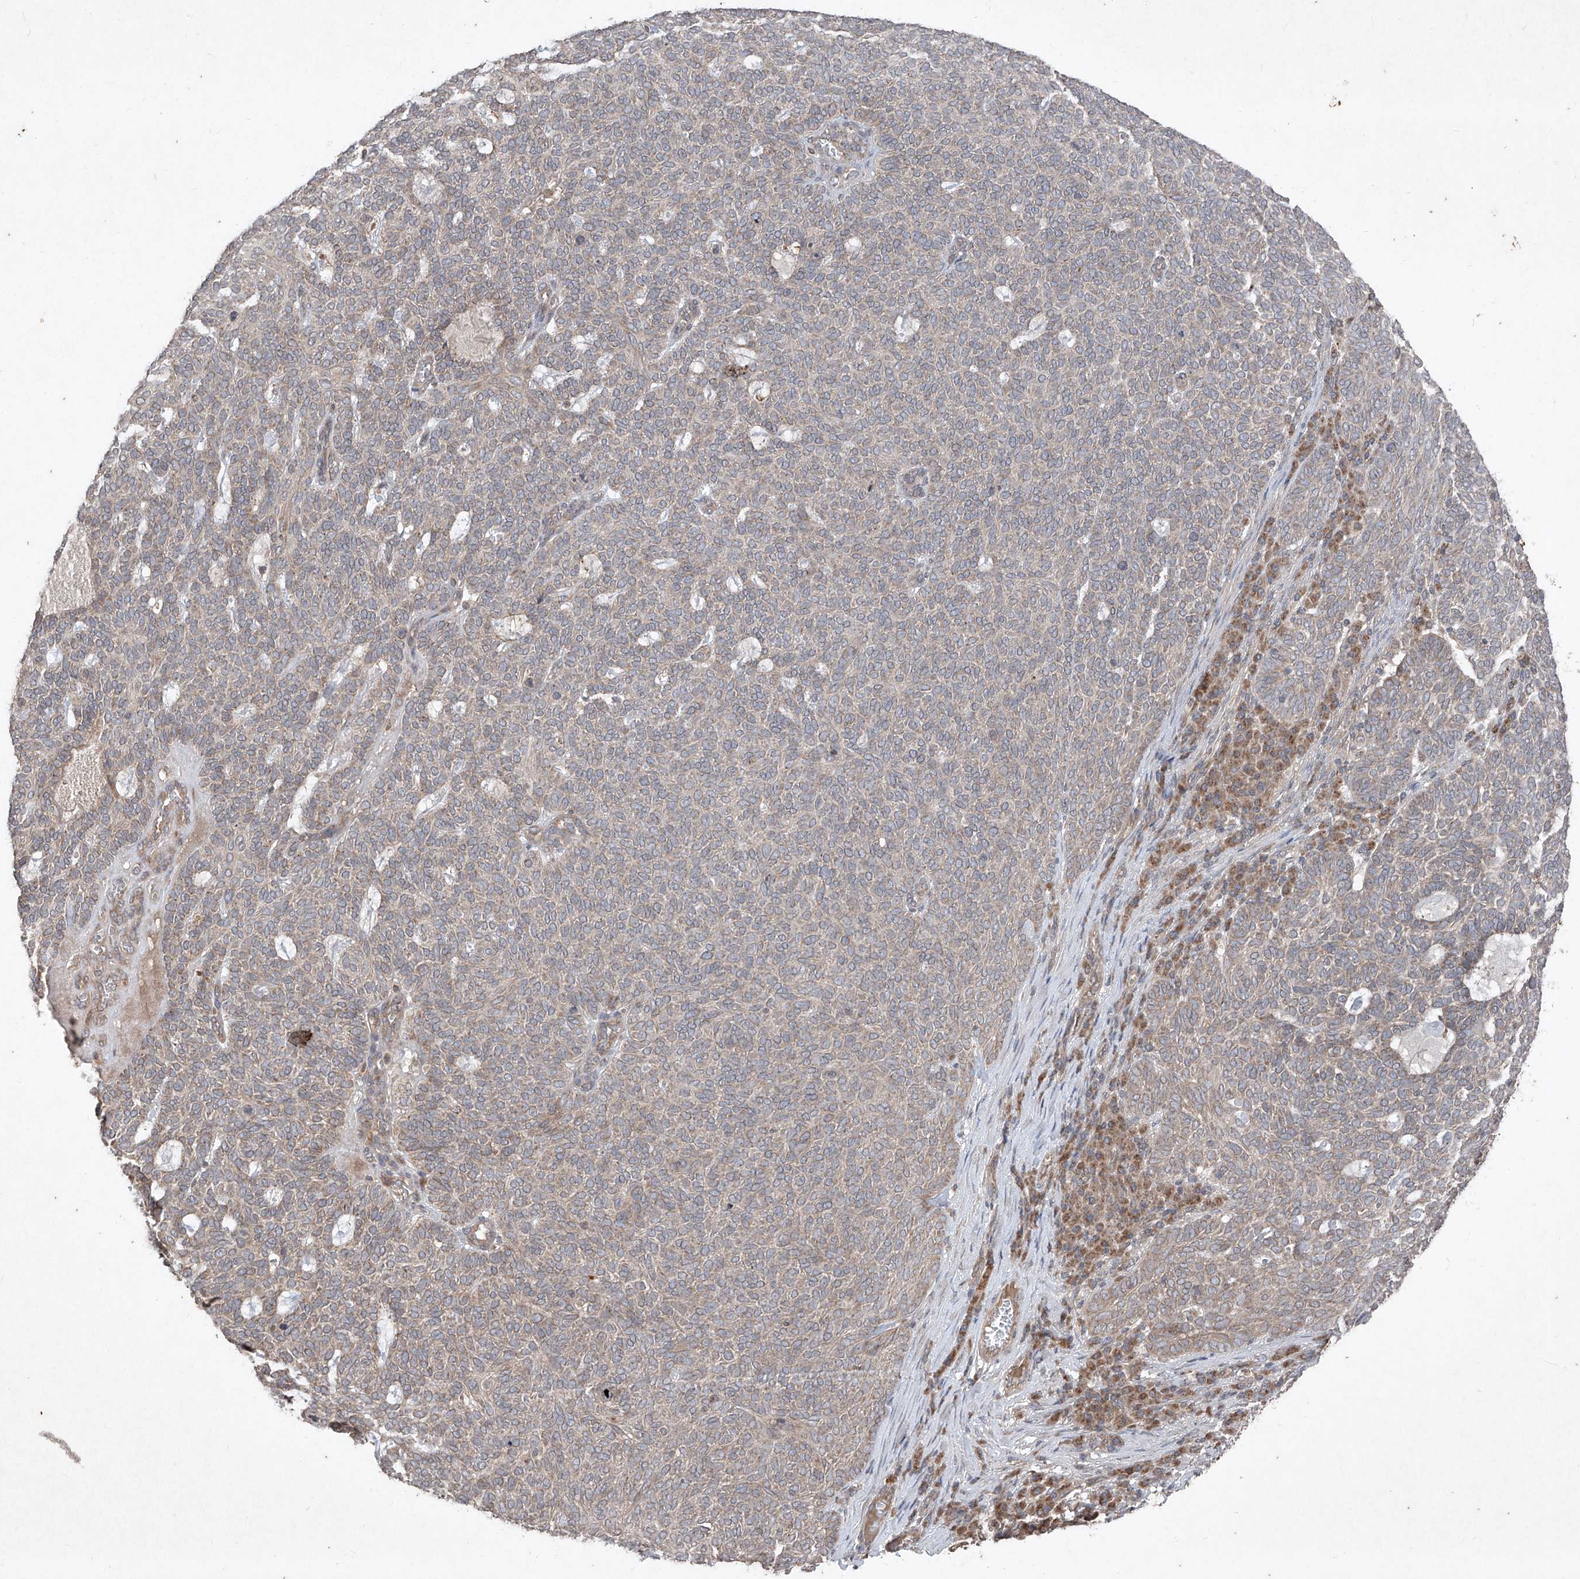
{"staining": {"intensity": "moderate", "quantity": "25%-75%", "location": "cytoplasmic/membranous"}, "tissue": "skin cancer", "cell_type": "Tumor cells", "image_type": "cancer", "snomed": [{"axis": "morphology", "description": "Squamous cell carcinoma, NOS"}, {"axis": "topography", "description": "Skin"}], "caption": "About 25%-75% of tumor cells in human squamous cell carcinoma (skin) demonstrate moderate cytoplasmic/membranous protein staining as visualized by brown immunohistochemical staining.", "gene": "ABCD3", "patient": {"sex": "female", "age": 90}}